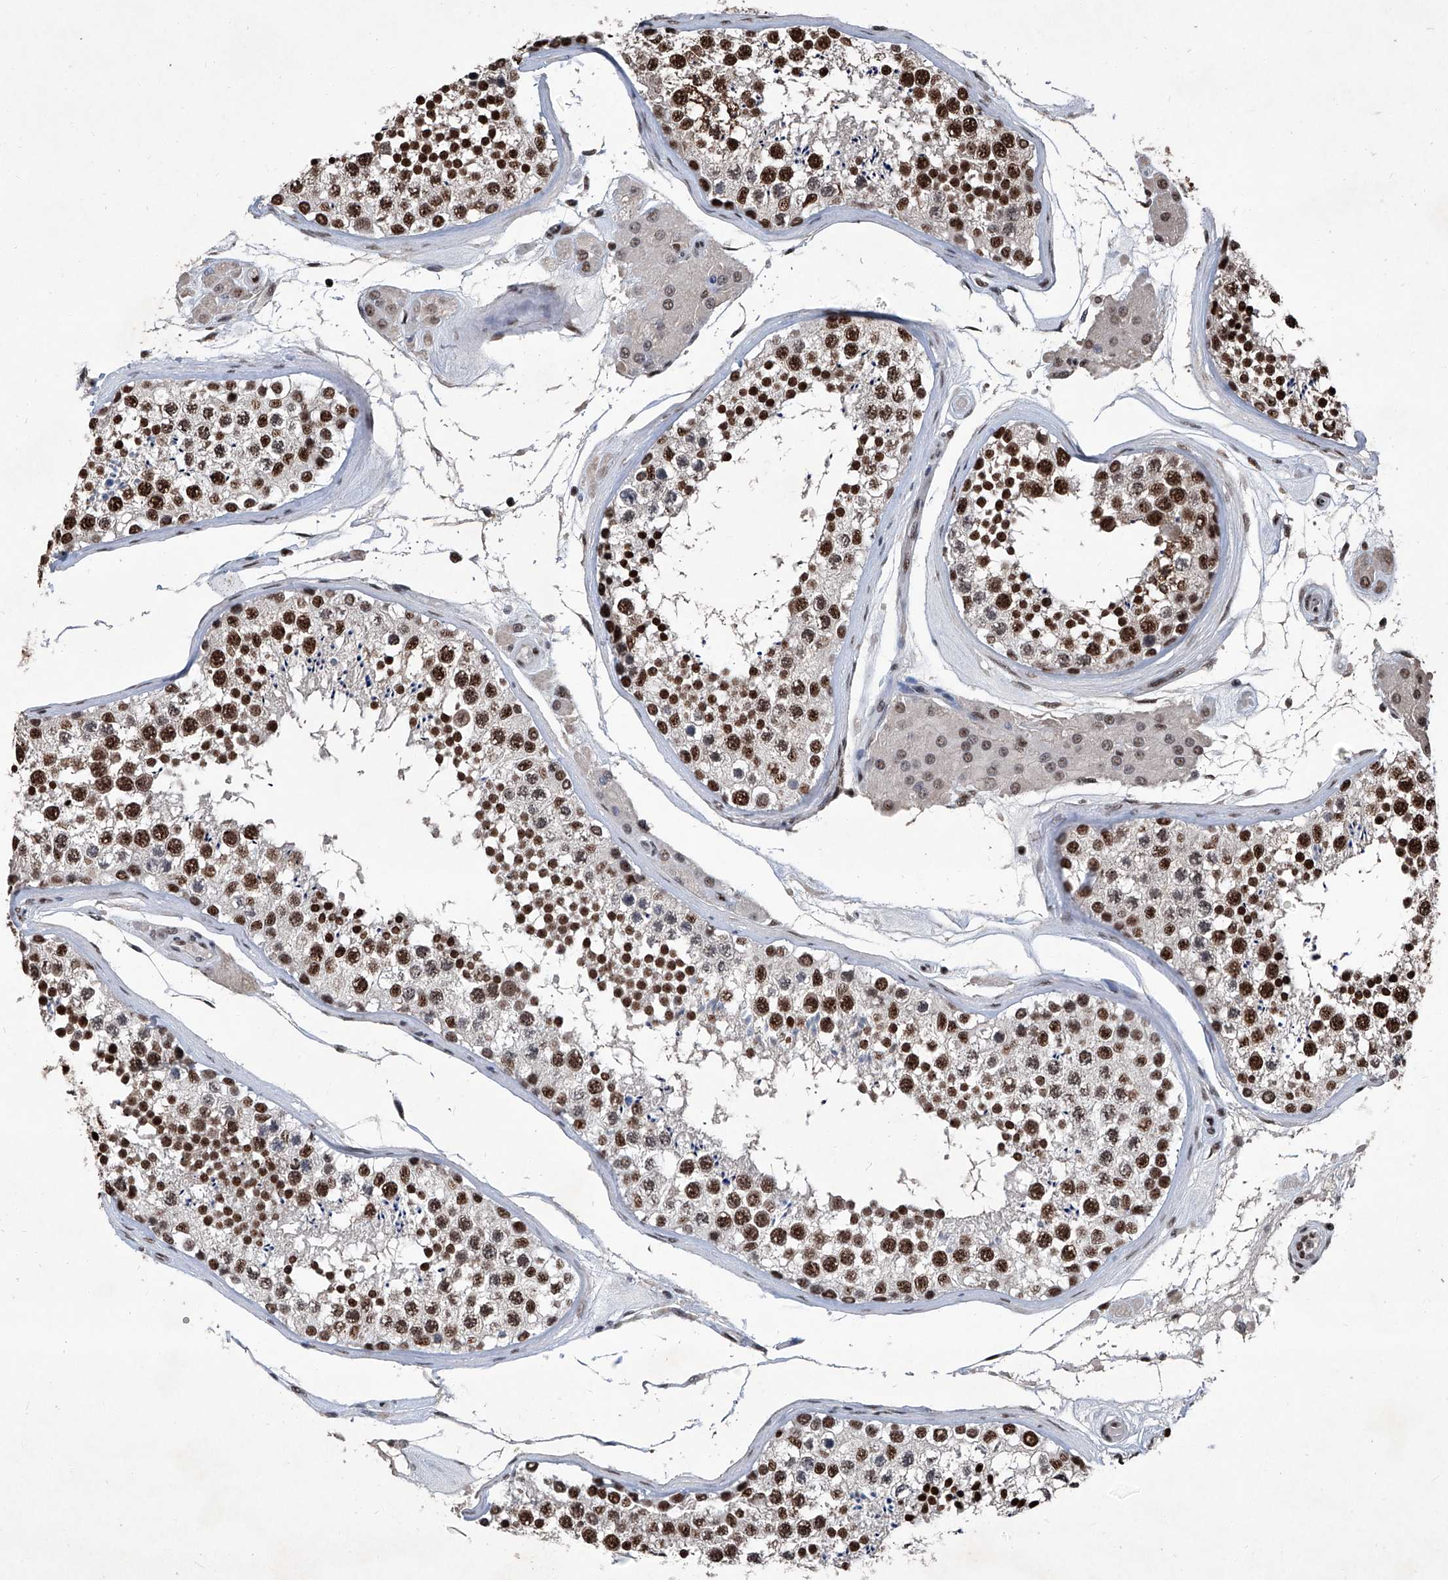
{"staining": {"intensity": "strong", "quantity": ">75%", "location": "nuclear"}, "tissue": "testis", "cell_type": "Cells in seminiferous ducts", "image_type": "normal", "snomed": [{"axis": "morphology", "description": "Normal tissue, NOS"}, {"axis": "topography", "description": "Testis"}], "caption": "Immunohistochemistry micrograph of unremarkable testis: human testis stained using IHC reveals high levels of strong protein expression localized specifically in the nuclear of cells in seminiferous ducts, appearing as a nuclear brown color.", "gene": "DDX39B", "patient": {"sex": "male", "age": 46}}